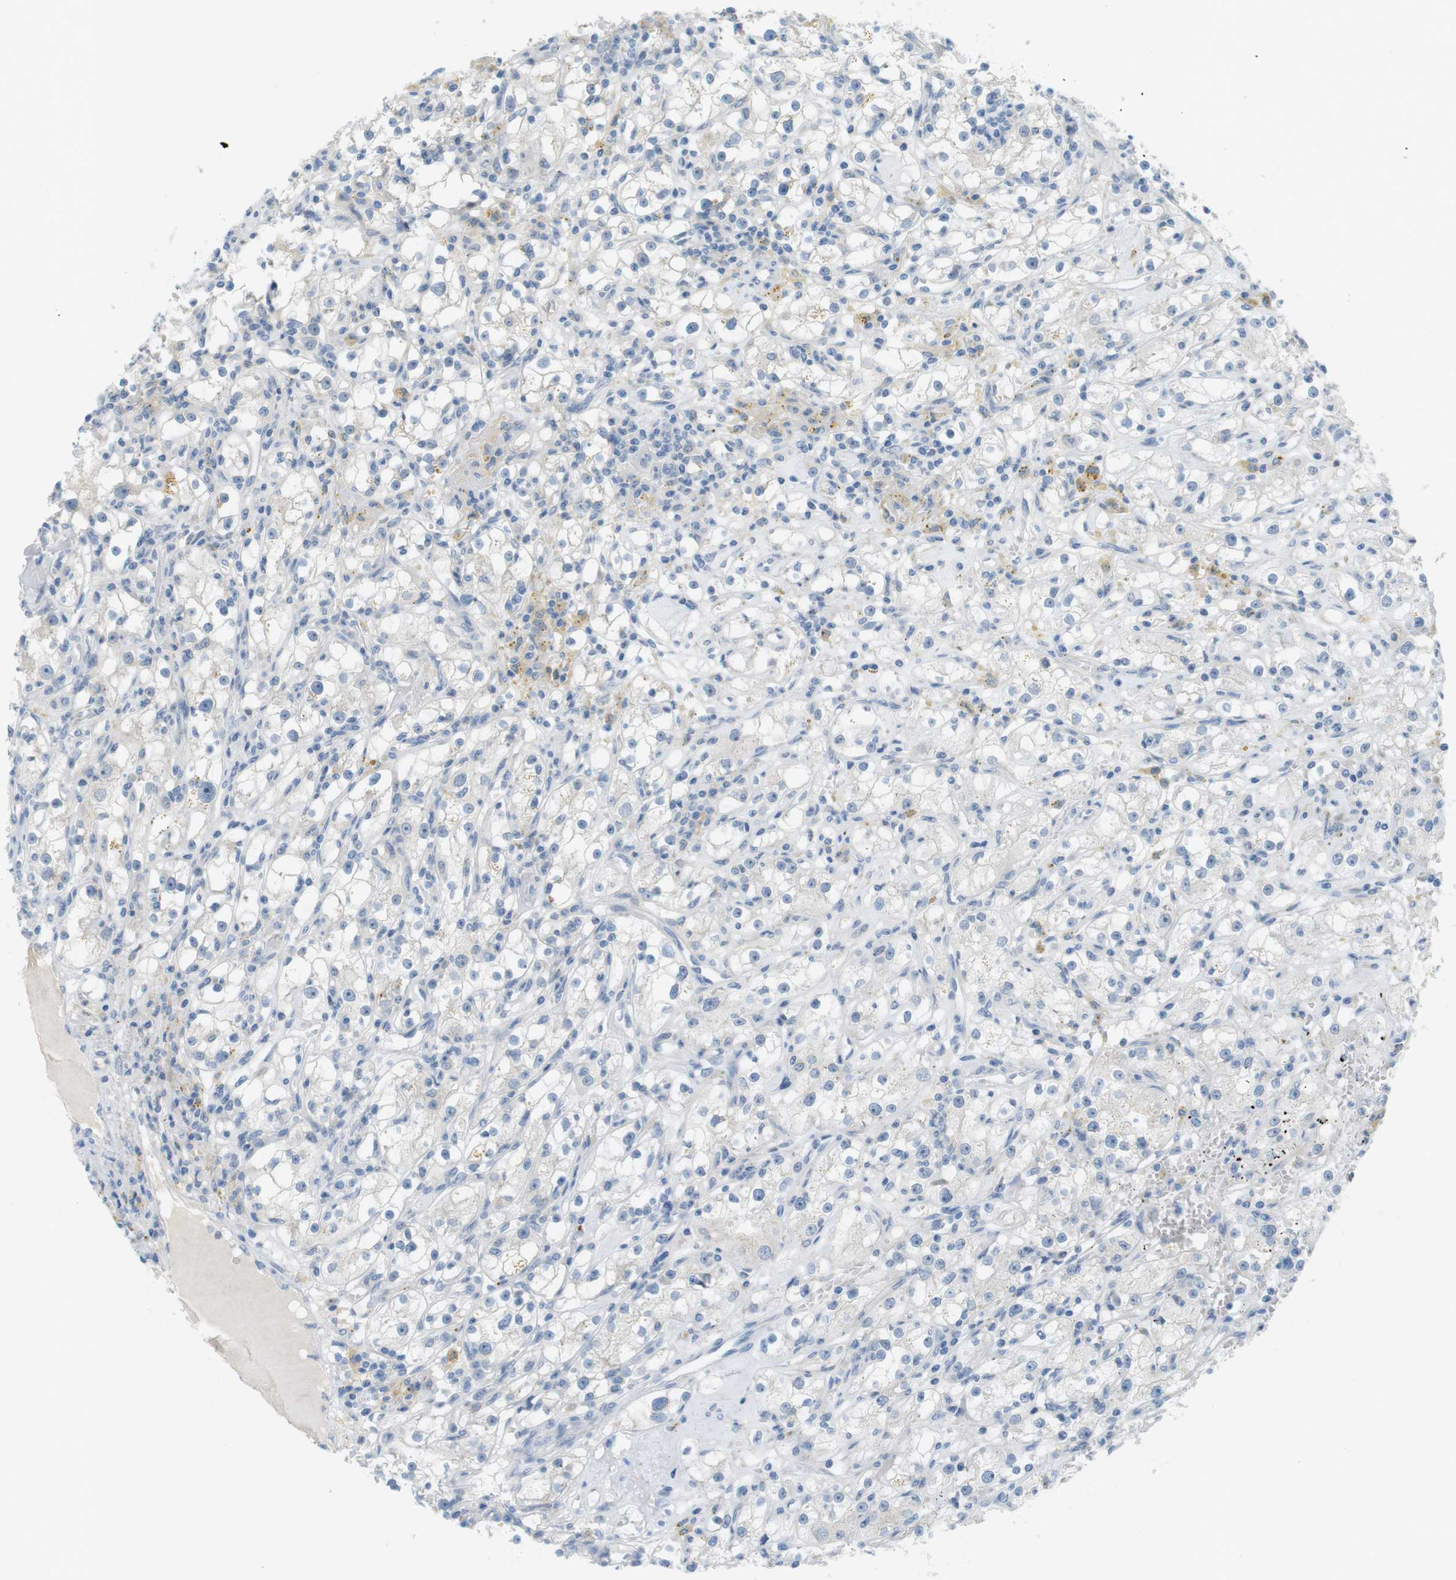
{"staining": {"intensity": "moderate", "quantity": "<25%", "location": "cytoplasmic/membranous"}, "tissue": "renal cancer", "cell_type": "Tumor cells", "image_type": "cancer", "snomed": [{"axis": "morphology", "description": "Adenocarcinoma, NOS"}, {"axis": "topography", "description": "Kidney"}], "caption": "An immunohistochemistry micrograph of neoplastic tissue is shown. Protein staining in brown highlights moderate cytoplasmic/membranous positivity in renal adenocarcinoma within tumor cells.", "gene": "UGT8", "patient": {"sex": "male", "age": 56}}